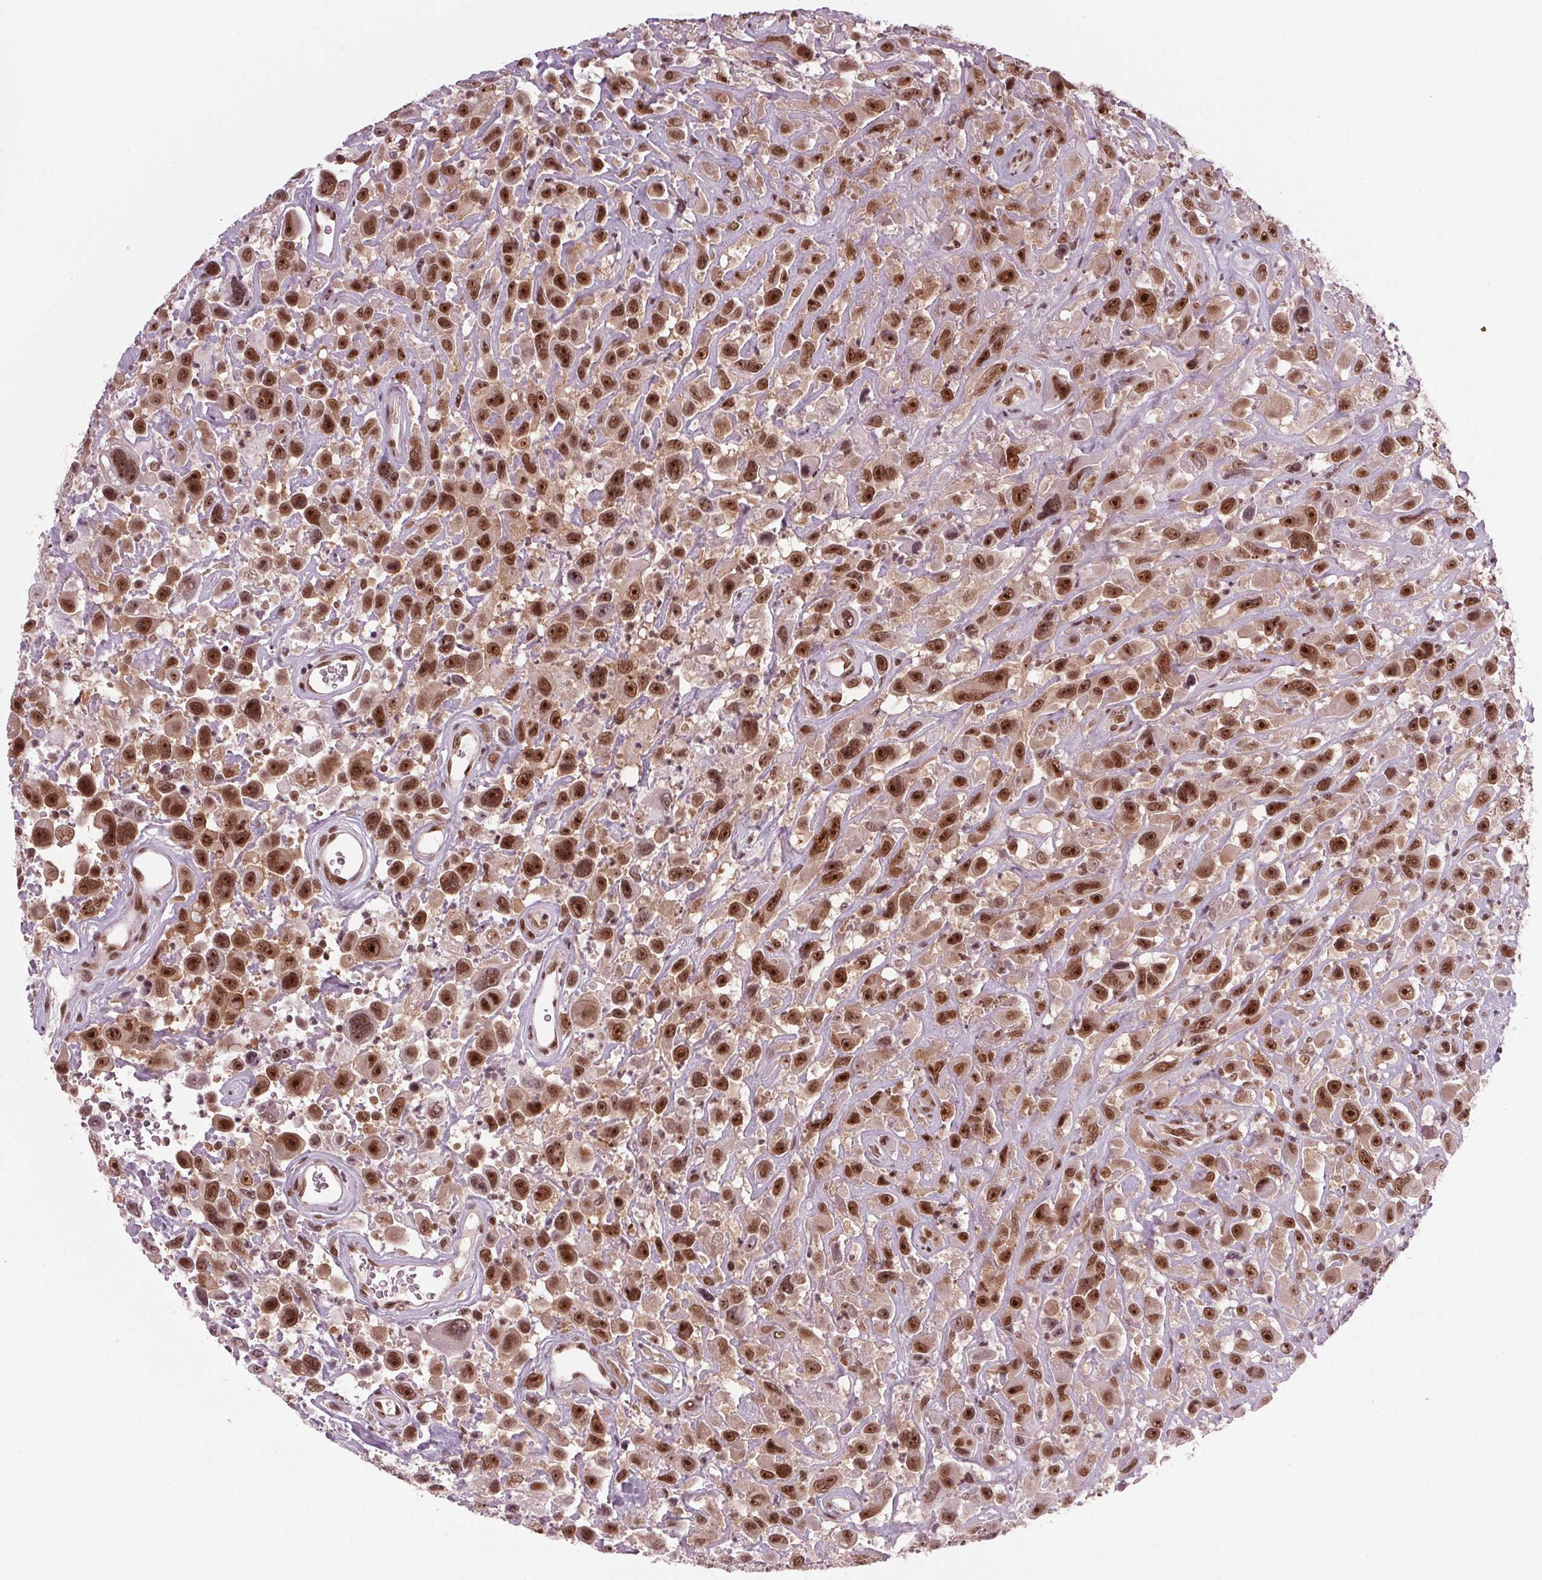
{"staining": {"intensity": "strong", "quantity": ">75%", "location": "nuclear"}, "tissue": "urothelial cancer", "cell_type": "Tumor cells", "image_type": "cancer", "snomed": [{"axis": "morphology", "description": "Urothelial carcinoma, High grade"}, {"axis": "topography", "description": "Urinary bladder"}], "caption": "Immunohistochemical staining of high-grade urothelial carcinoma reveals high levels of strong nuclear staining in approximately >75% of tumor cells.", "gene": "DDX41", "patient": {"sex": "male", "age": 53}}